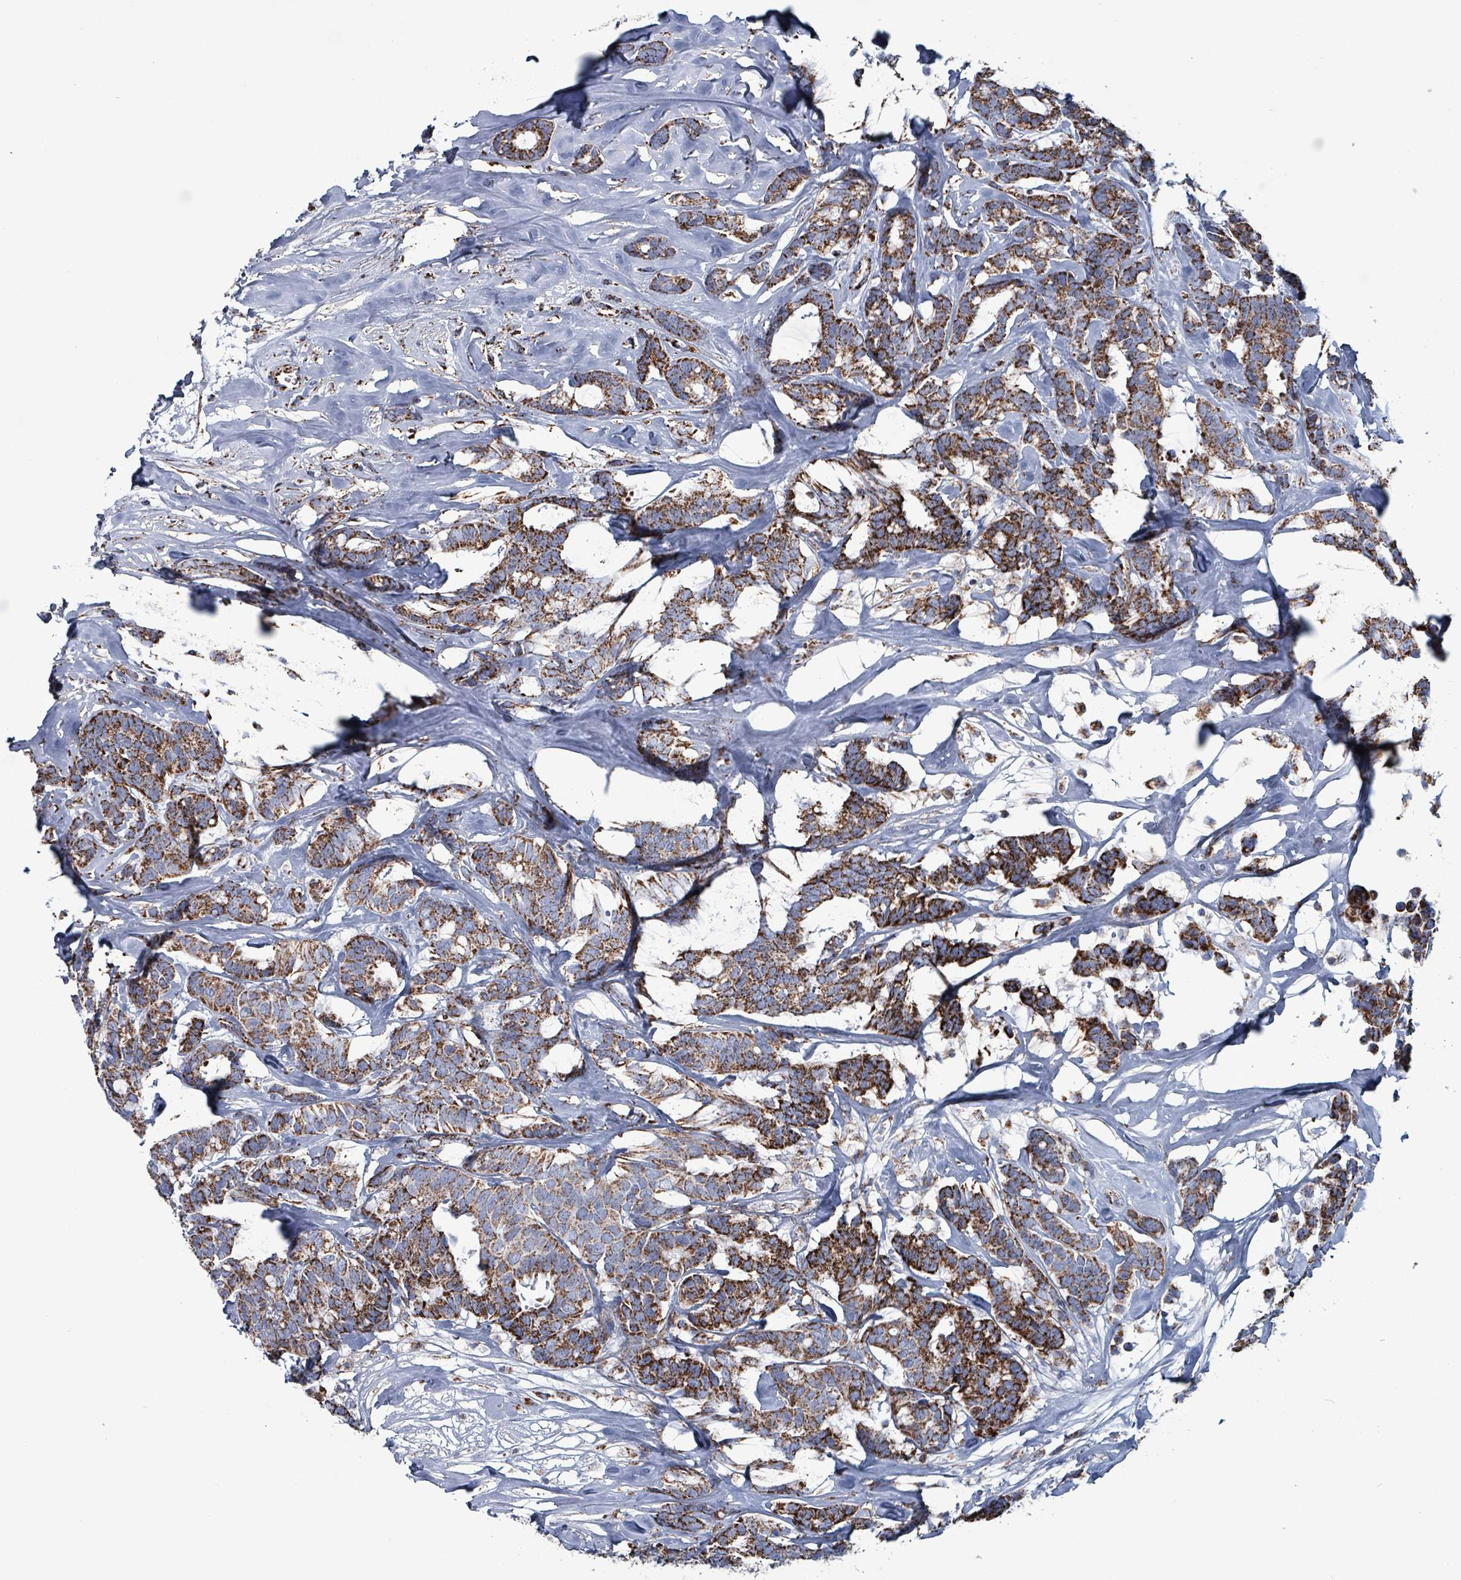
{"staining": {"intensity": "strong", "quantity": ">75%", "location": "cytoplasmic/membranous"}, "tissue": "breast cancer", "cell_type": "Tumor cells", "image_type": "cancer", "snomed": [{"axis": "morphology", "description": "Duct carcinoma"}, {"axis": "topography", "description": "Breast"}], "caption": "Tumor cells reveal strong cytoplasmic/membranous expression in about >75% of cells in breast cancer (invasive ductal carcinoma).", "gene": "IDH3B", "patient": {"sex": "female", "age": 87}}